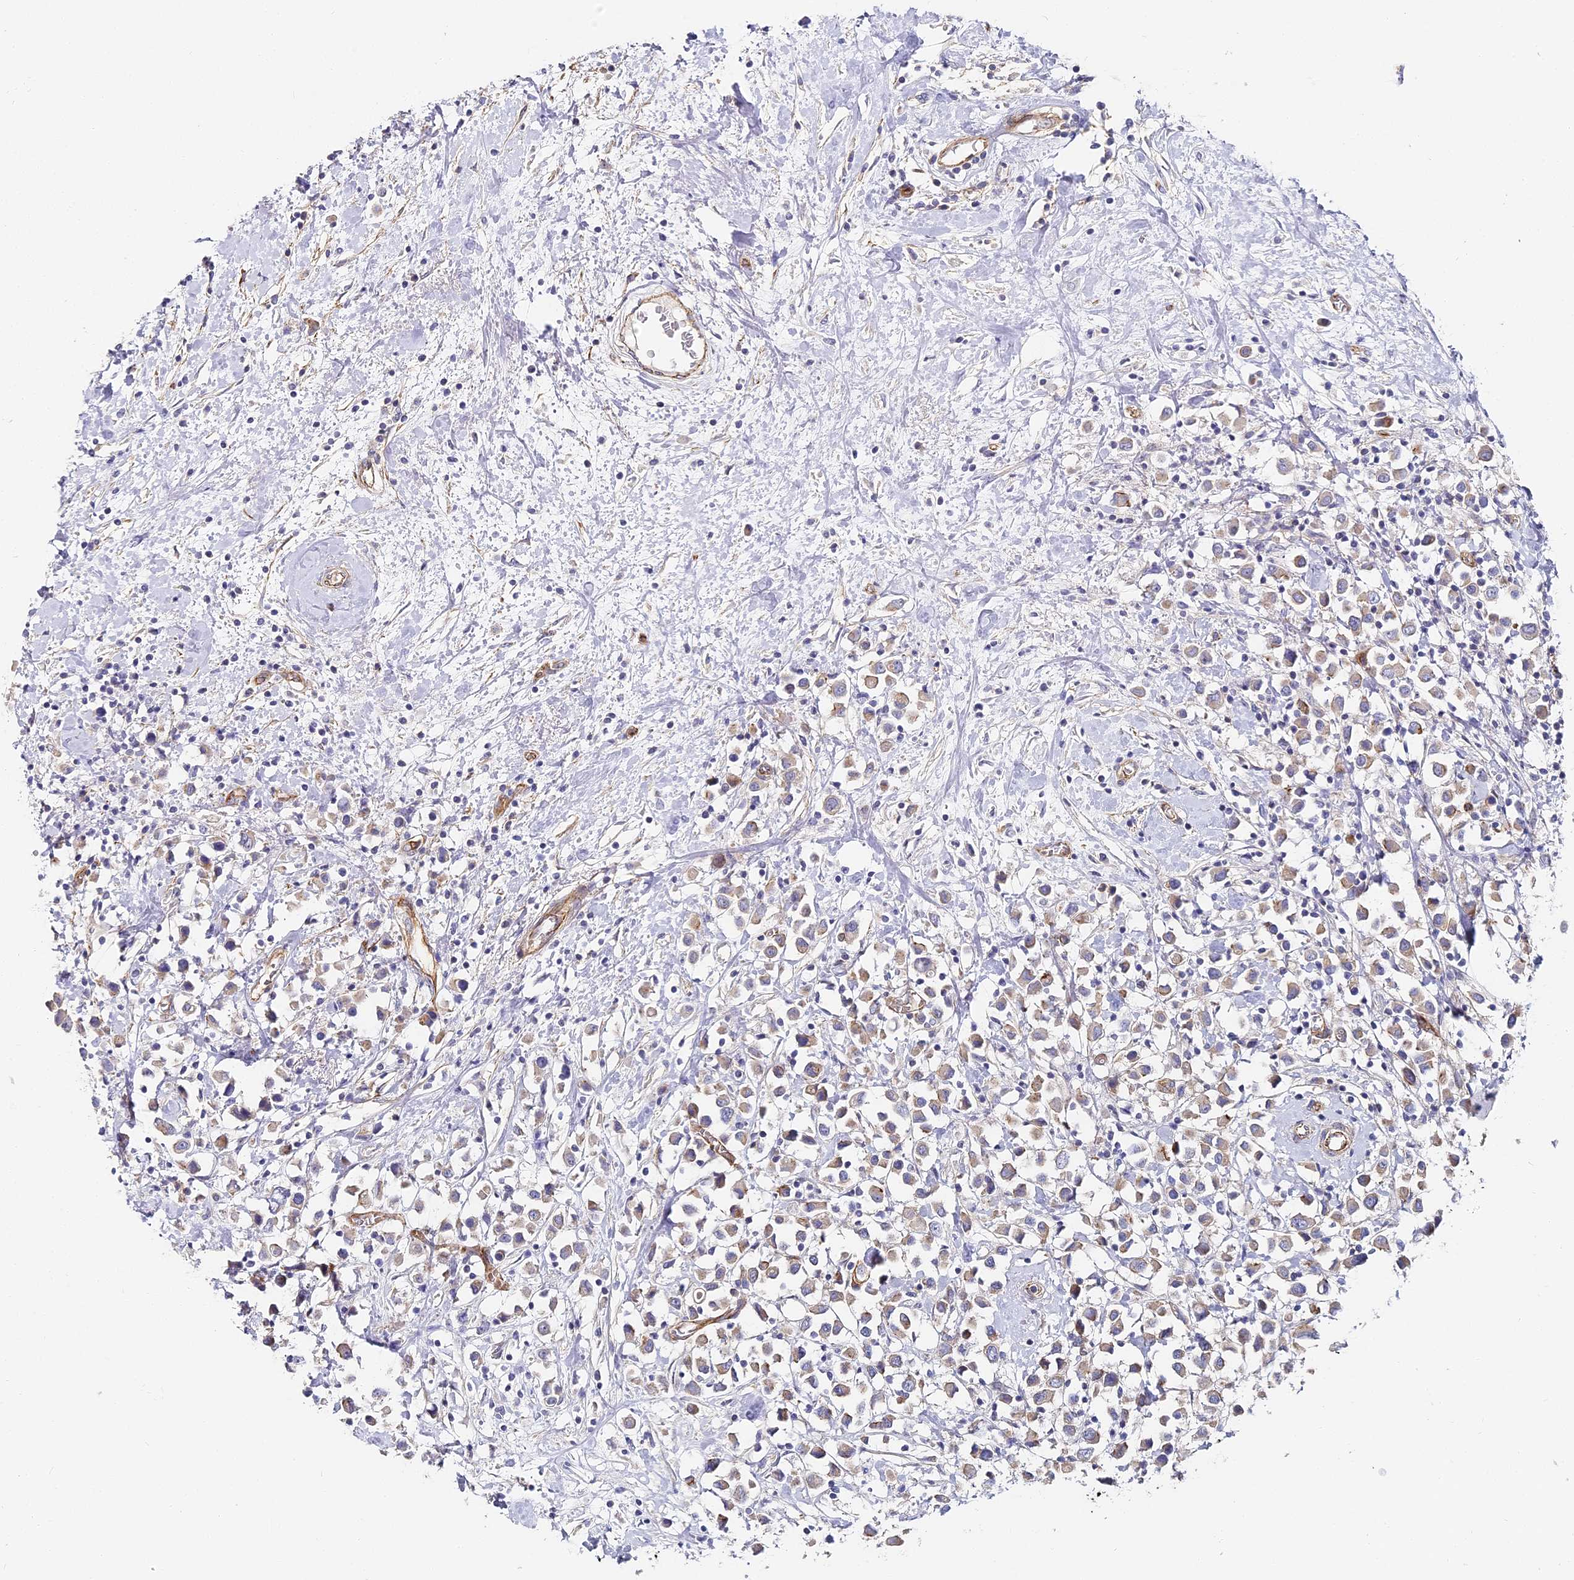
{"staining": {"intensity": "weak", "quantity": "<25%", "location": "cytoplasmic/membranous"}, "tissue": "breast cancer", "cell_type": "Tumor cells", "image_type": "cancer", "snomed": [{"axis": "morphology", "description": "Duct carcinoma"}, {"axis": "topography", "description": "Breast"}], "caption": "DAB immunohistochemical staining of human infiltrating ductal carcinoma (breast) demonstrates no significant positivity in tumor cells.", "gene": "CCDC30", "patient": {"sex": "female", "age": 61}}